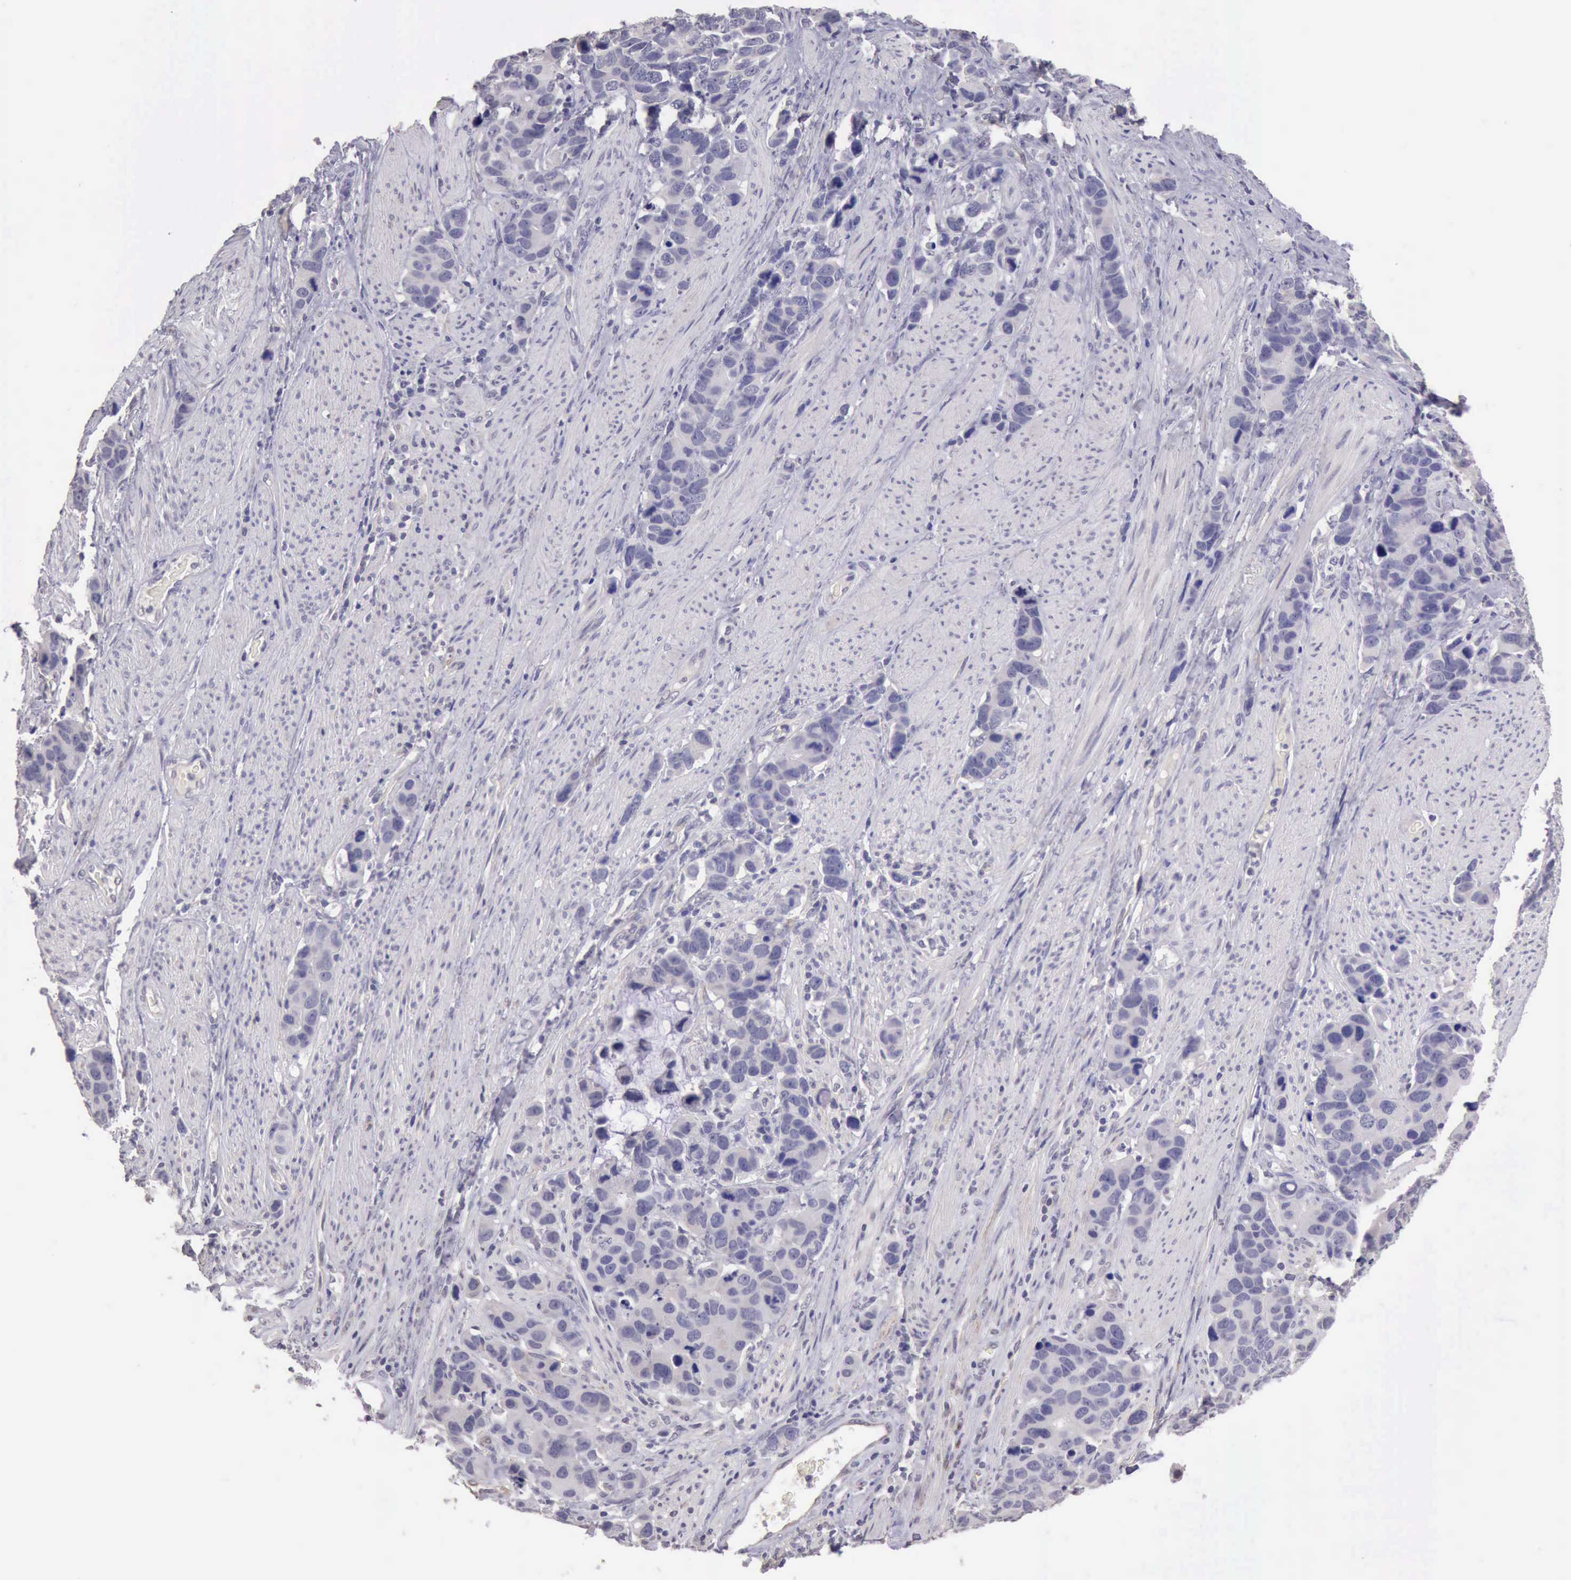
{"staining": {"intensity": "negative", "quantity": "none", "location": "none"}, "tissue": "stomach cancer", "cell_type": "Tumor cells", "image_type": "cancer", "snomed": [{"axis": "morphology", "description": "Adenocarcinoma, NOS"}, {"axis": "topography", "description": "Stomach, upper"}], "caption": "Immunohistochemistry (IHC) photomicrograph of neoplastic tissue: human stomach cancer stained with DAB demonstrates no significant protein expression in tumor cells.", "gene": "KCND1", "patient": {"sex": "male", "age": 71}}